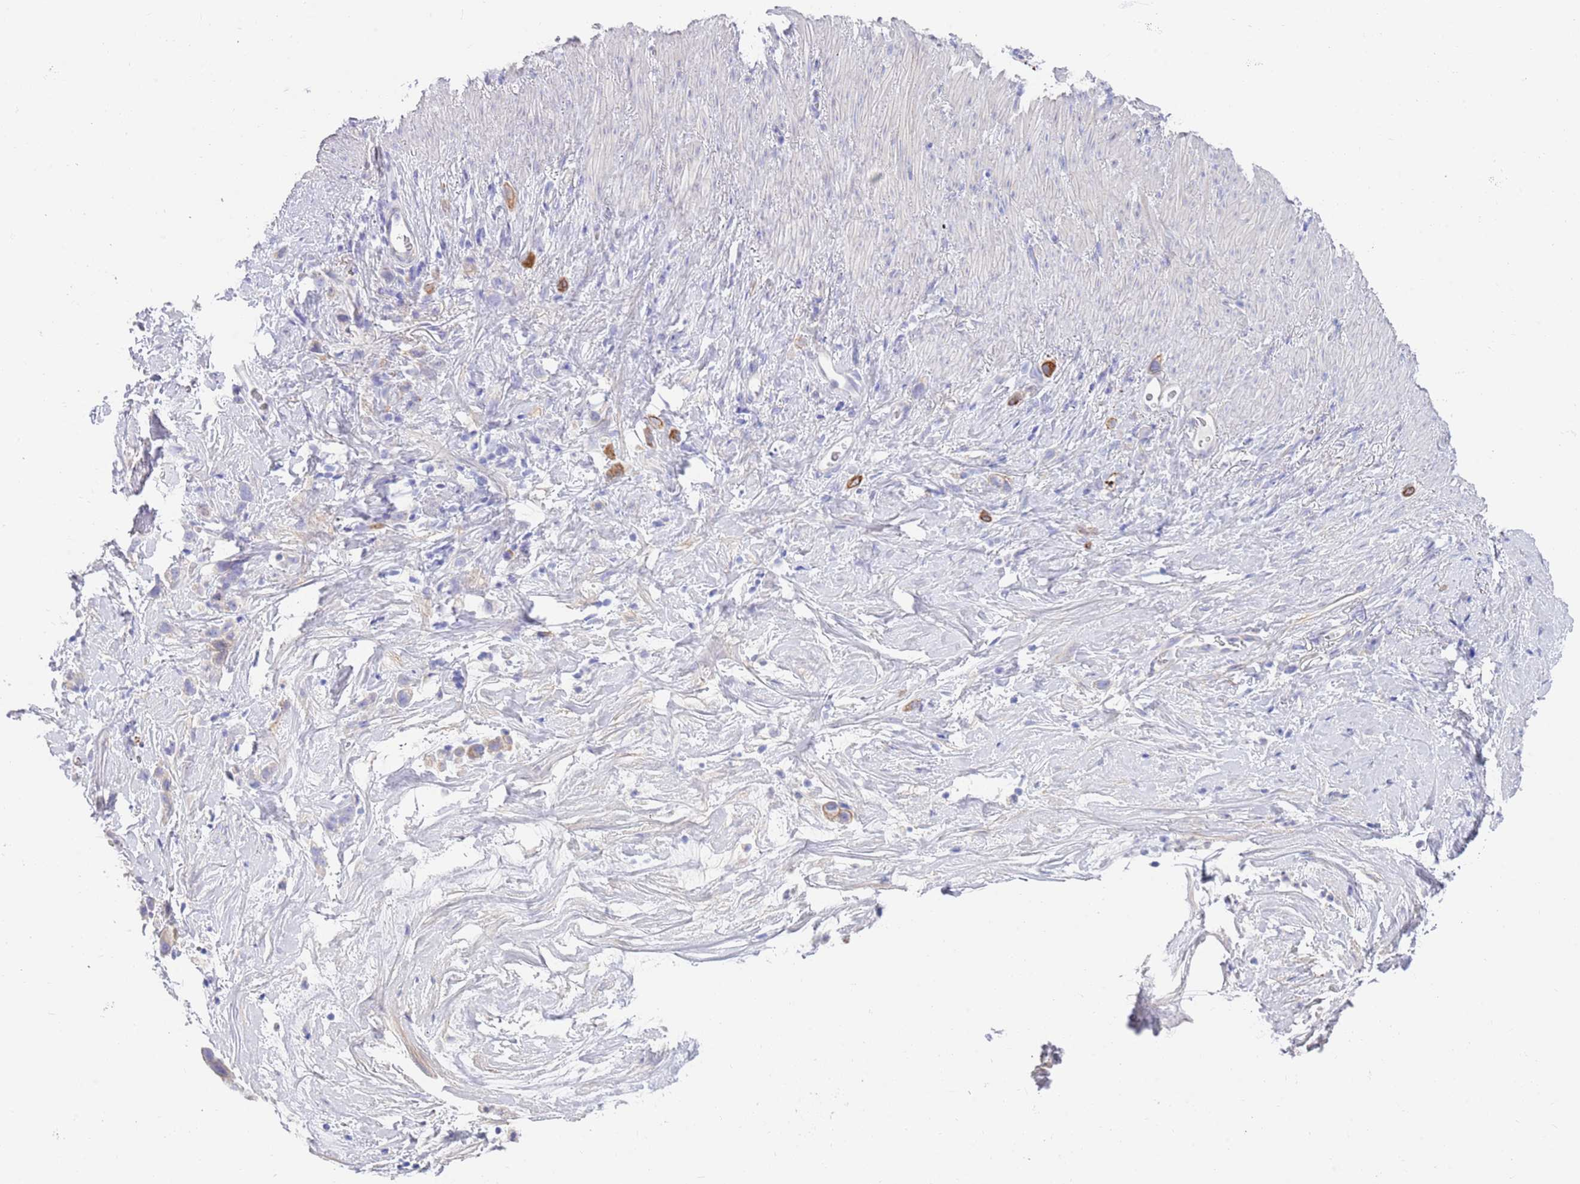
{"staining": {"intensity": "moderate", "quantity": ">75%", "location": "cytoplasmic/membranous"}, "tissue": "stomach cancer", "cell_type": "Tumor cells", "image_type": "cancer", "snomed": [{"axis": "morphology", "description": "Adenocarcinoma, NOS"}, {"axis": "topography", "description": "Stomach"}], "caption": "Stomach cancer tissue demonstrates moderate cytoplasmic/membranous positivity in approximately >75% of tumor cells, visualized by immunohistochemistry. (DAB = brown stain, brightfield microscopy at high magnification).", "gene": "CCDC149", "patient": {"sex": "female", "age": 65}}